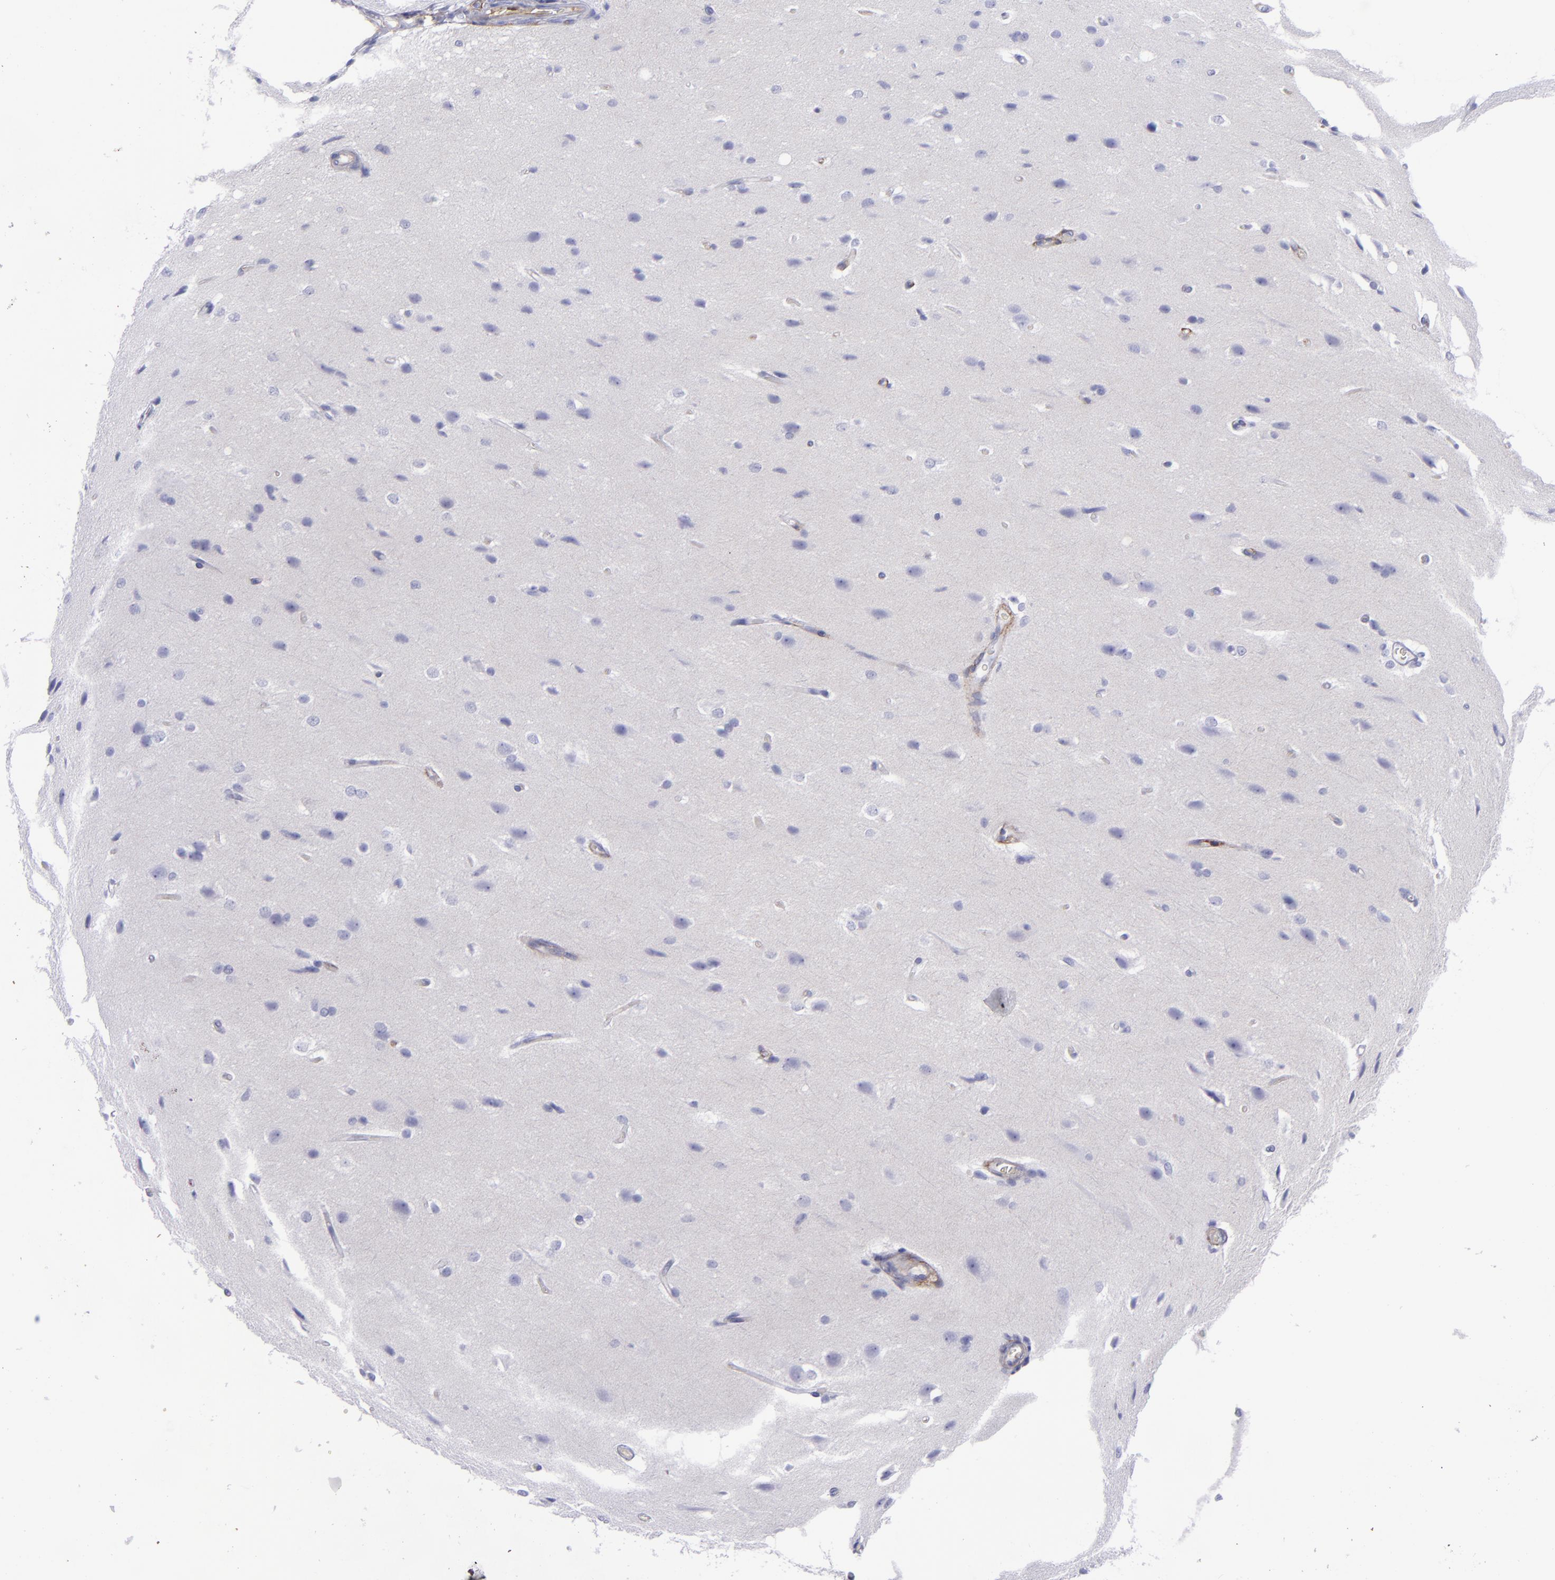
{"staining": {"intensity": "negative", "quantity": "none", "location": "none"}, "tissue": "glioma", "cell_type": "Tumor cells", "image_type": "cancer", "snomed": [{"axis": "morphology", "description": "Glioma, malignant, High grade"}, {"axis": "topography", "description": "Brain"}], "caption": "Histopathology image shows no protein staining in tumor cells of malignant high-grade glioma tissue.", "gene": "ACE", "patient": {"sex": "male", "age": 68}}